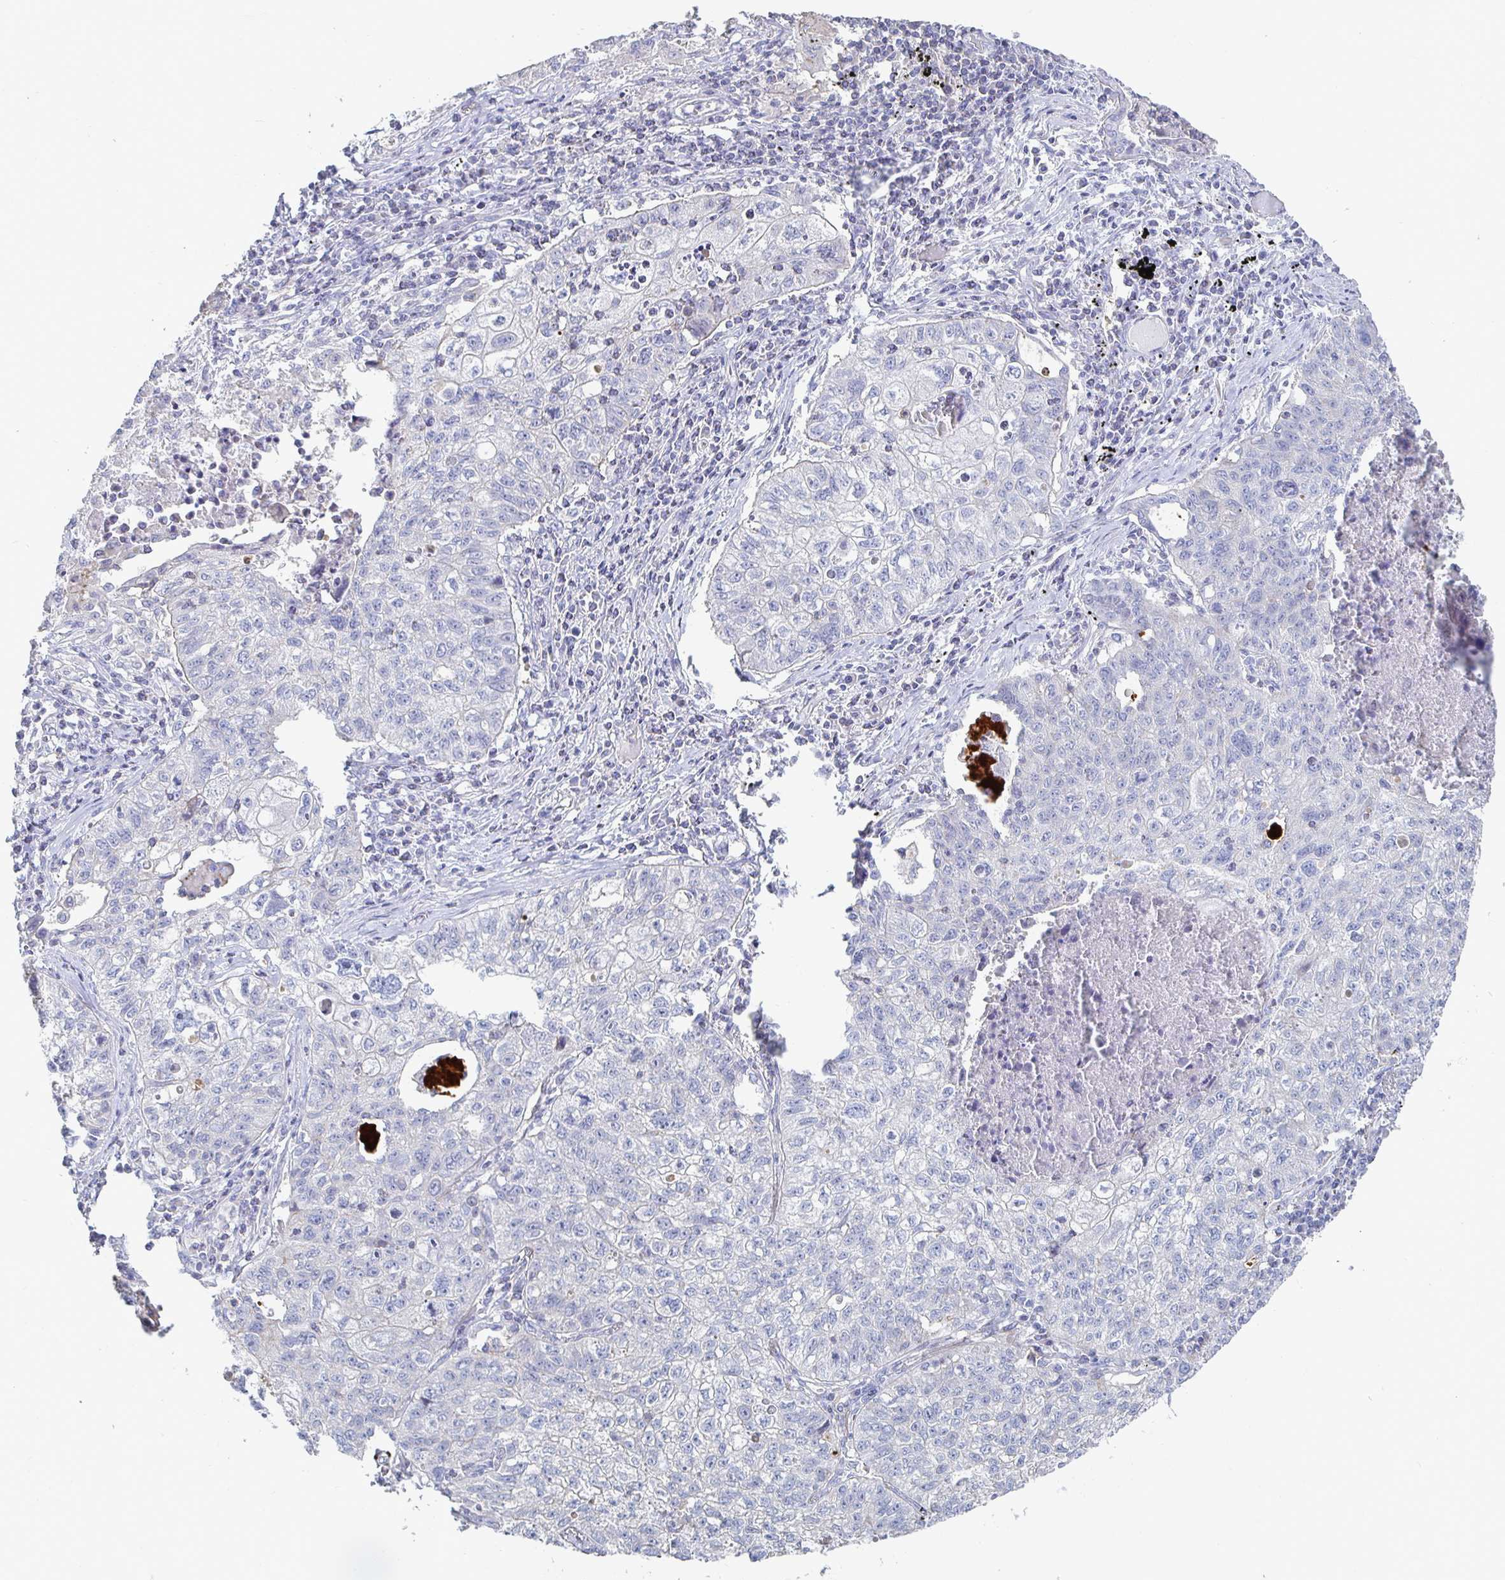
{"staining": {"intensity": "negative", "quantity": "none", "location": "none"}, "tissue": "lung cancer", "cell_type": "Tumor cells", "image_type": "cancer", "snomed": [{"axis": "morphology", "description": "Normal morphology"}, {"axis": "morphology", "description": "Aneuploidy"}, {"axis": "morphology", "description": "Squamous cell carcinoma, NOS"}, {"axis": "topography", "description": "Lymph node"}, {"axis": "topography", "description": "Lung"}], "caption": "An IHC histopathology image of lung cancer is shown. There is no staining in tumor cells of lung cancer.", "gene": "PIK3CD", "patient": {"sex": "female", "age": 76}}